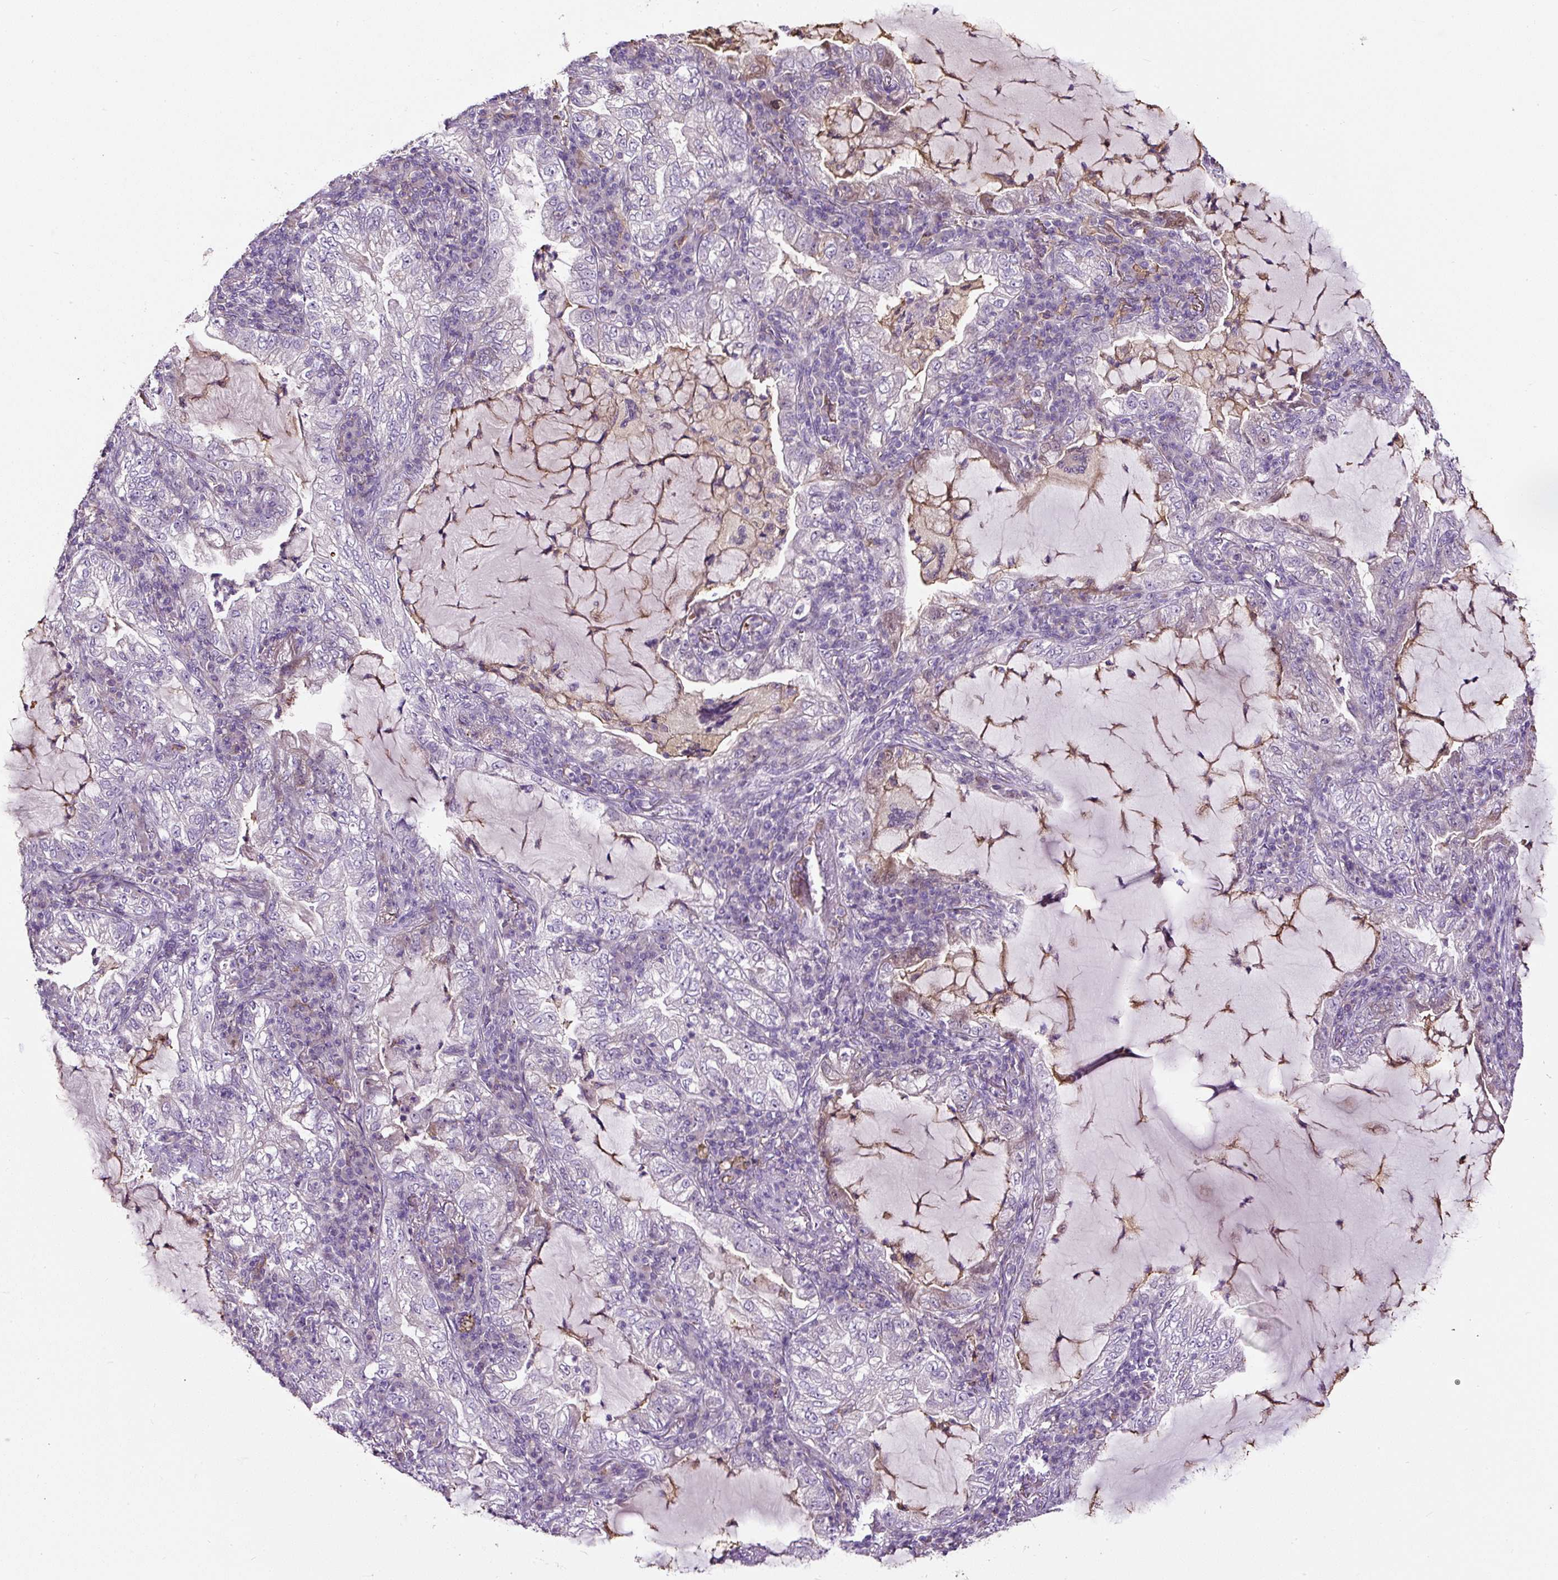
{"staining": {"intensity": "negative", "quantity": "none", "location": "none"}, "tissue": "lung cancer", "cell_type": "Tumor cells", "image_type": "cancer", "snomed": [{"axis": "morphology", "description": "Adenocarcinoma, NOS"}, {"axis": "topography", "description": "Lung"}], "caption": "This is a micrograph of immunohistochemistry (IHC) staining of adenocarcinoma (lung), which shows no staining in tumor cells. The staining was performed using DAB to visualize the protein expression in brown, while the nuclei were stained in blue with hematoxylin (Magnification: 20x).", "gene": "LRRC24", "patient": {"sex": "female", "age": 73}}